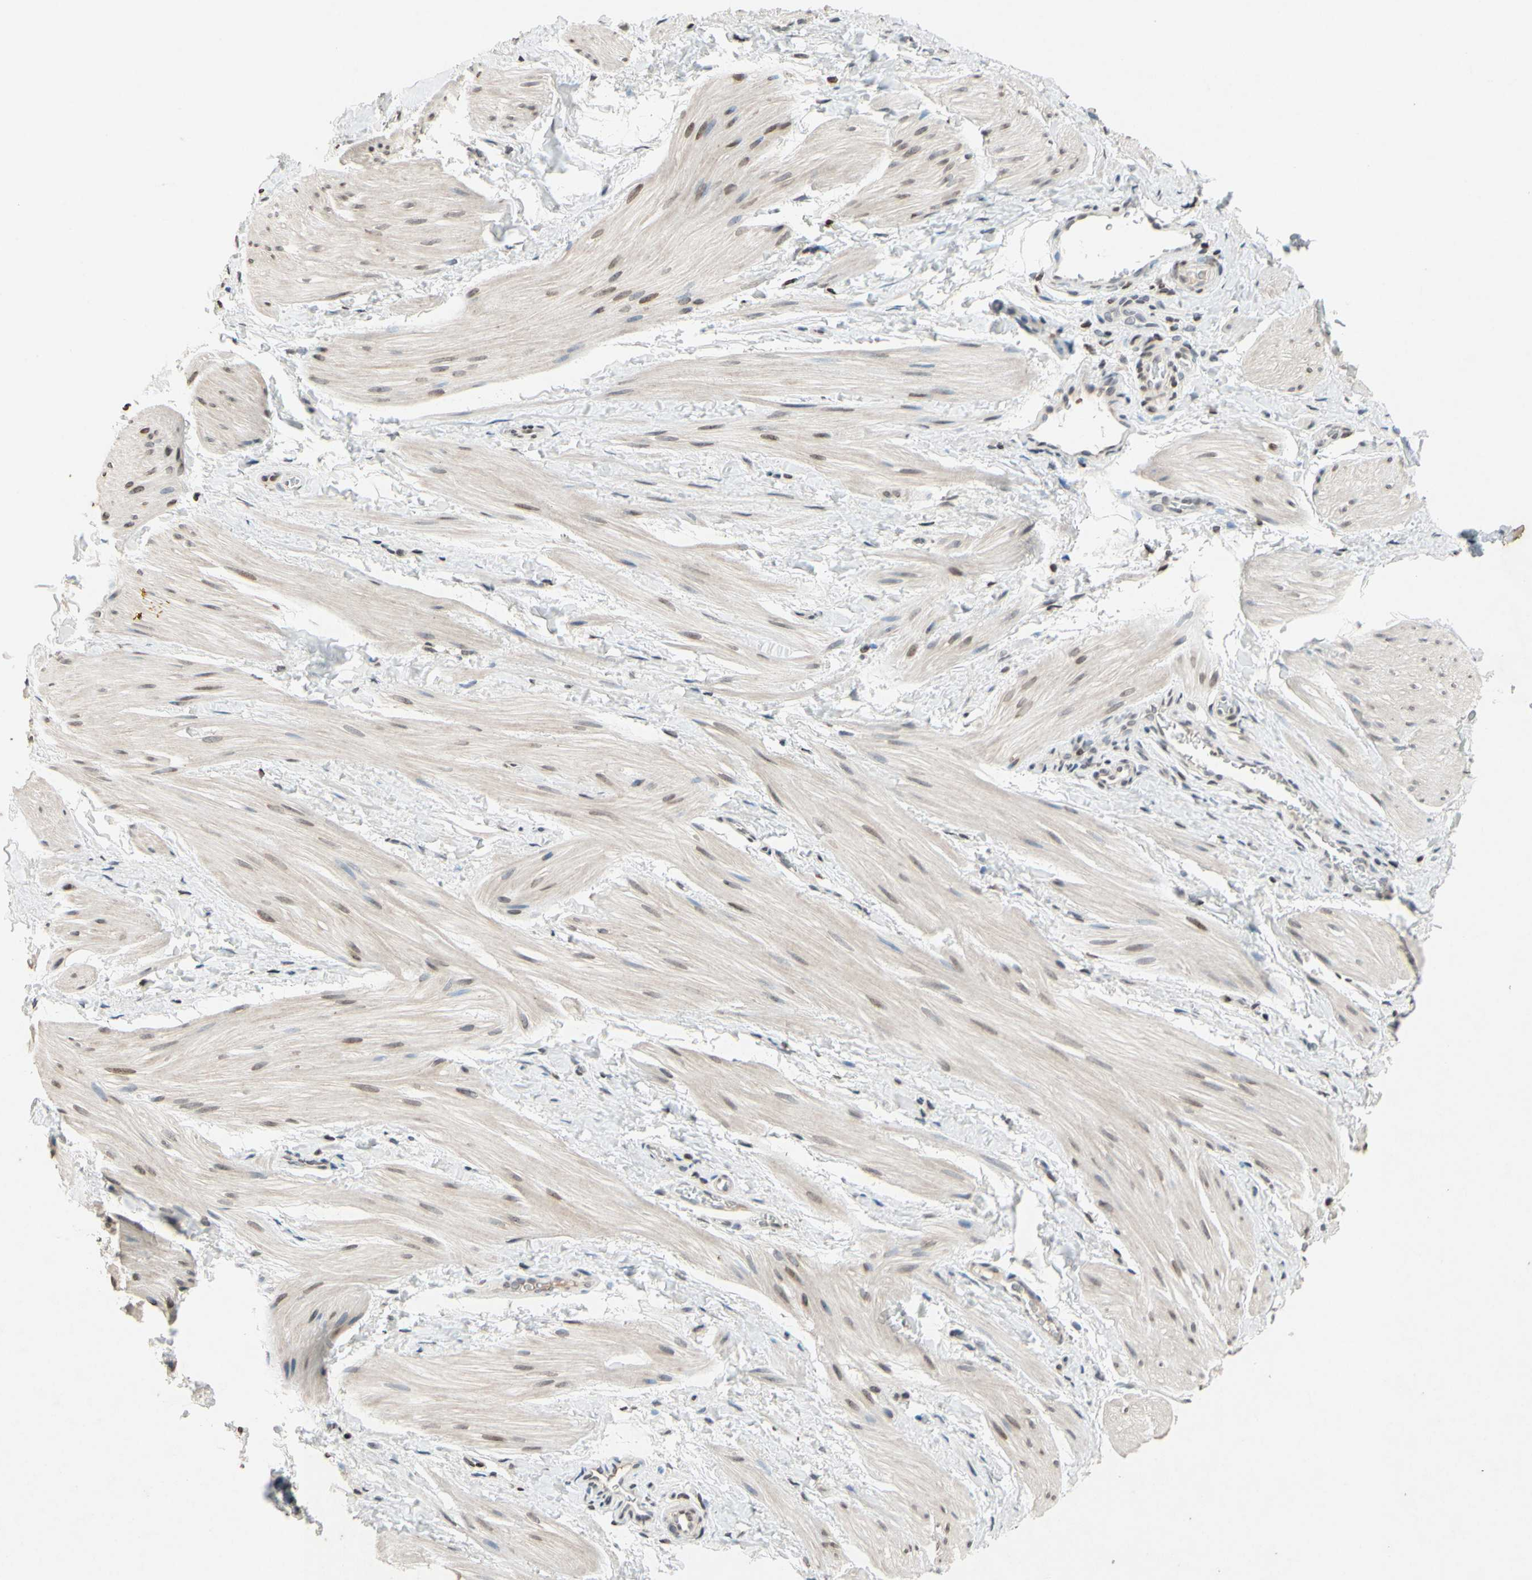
{"staining": {"intensity": "negative", "quantity": "none", "location": "none"}, "tissue": "smooth muscle", "cell_type": "Smooth muscle cells", "image_type": "normal", "snomed": [{"axis": "morphology", "description": "Normal tissue, NOS"}, {"axis": "topography", "description": "Smooth muscle"}], "caption": "Immunohistochemistry histopathology image of unremarkable smooth muscle: smooth muscle stained with DAB (3,3'-diaminobenzidine) exhibits no significant protein staining in smooth muscle cells.", "gene": "CLDN11", "patient": {"sex": "male", "age": 16}}